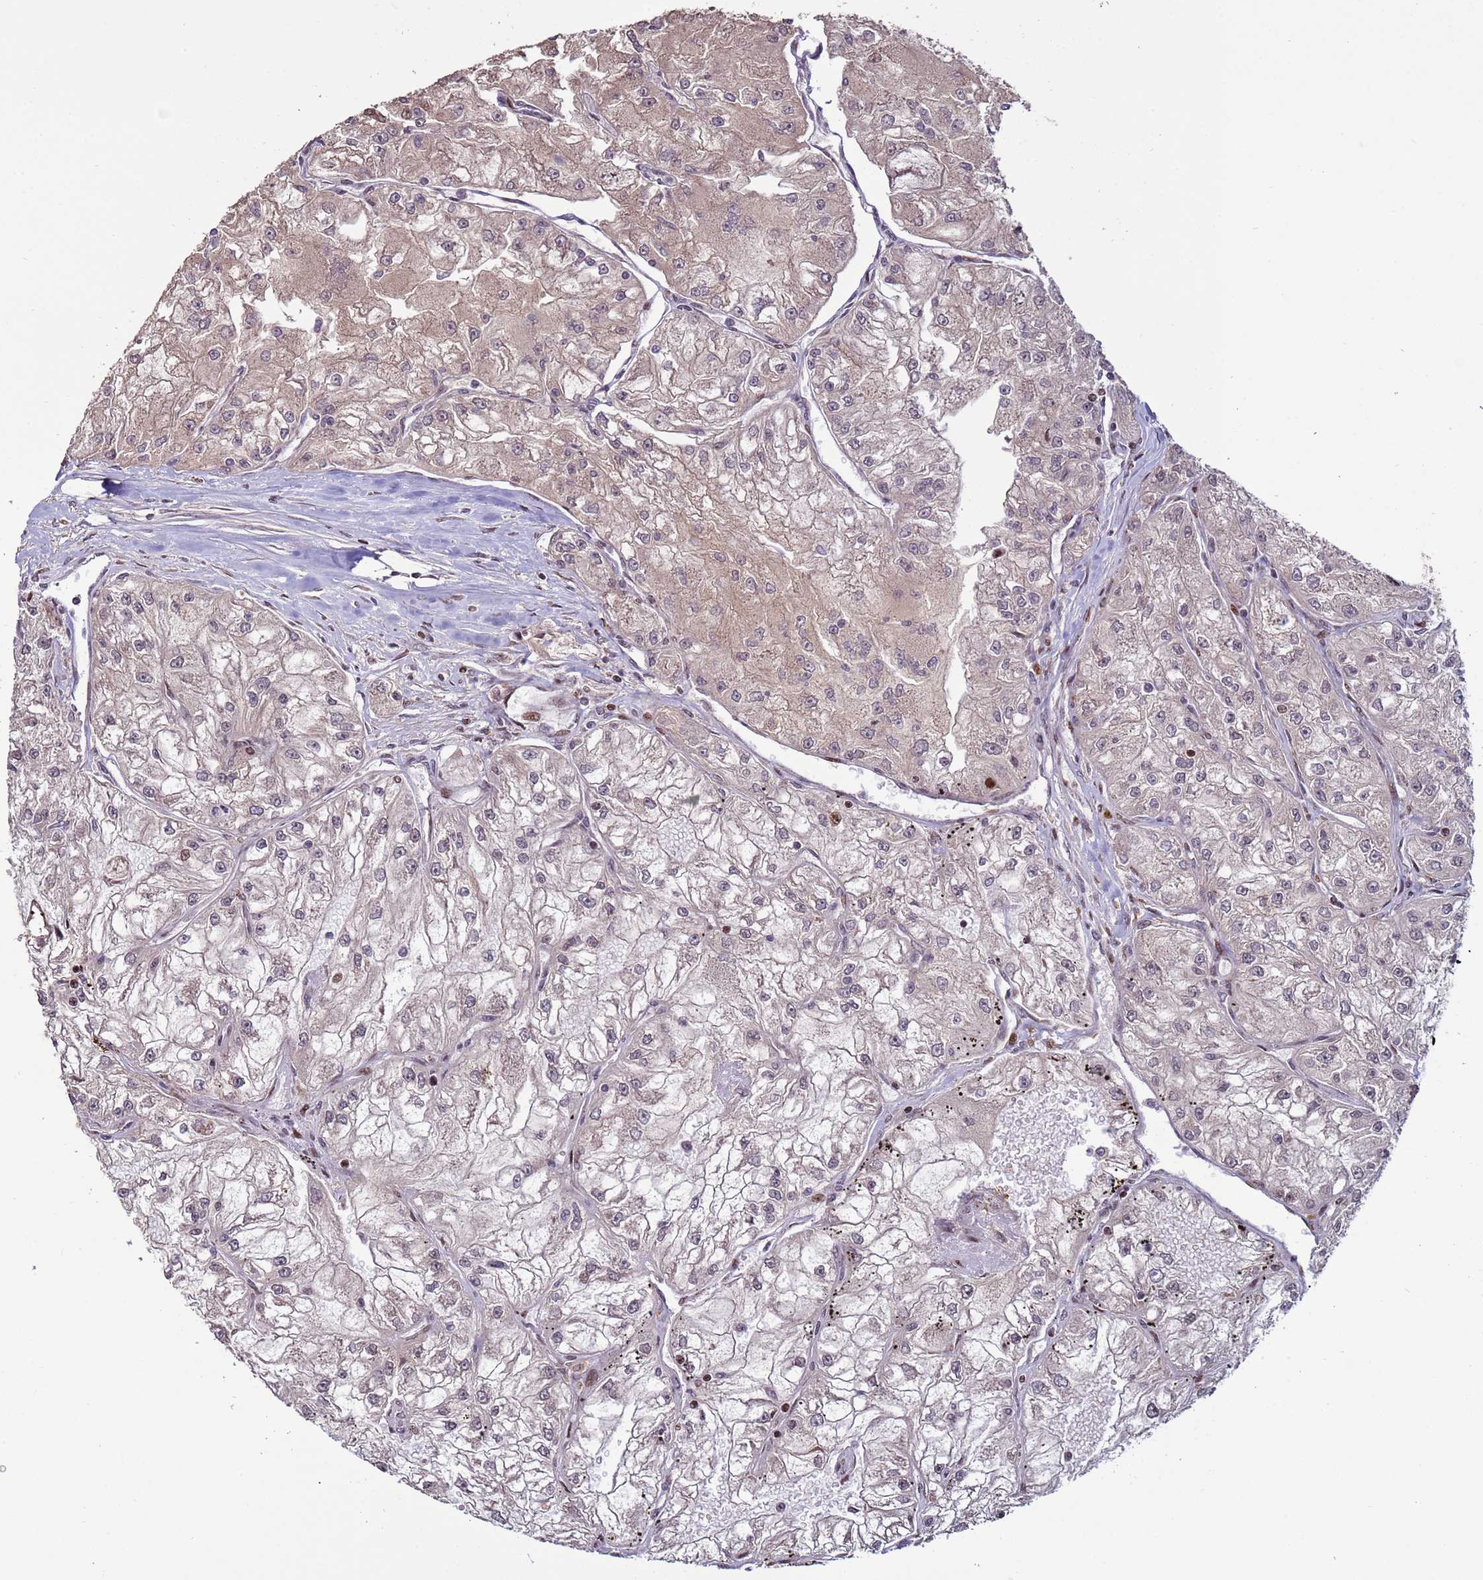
{"staining": {"intensity": "weak", "quantity": "<25%", "location": "cytoplasmic/membranous,nuclear"}, "tissue": "renal cancer", "cell_type": "Tumor cells", "image_type": "cancer", "snomed": [{"axis": "morphology", "description": "Adenocarcinoma, NOS"}, {"axis": "topography", "description": "Kidney"}], "caption": "A high-resolution histopathology image shows immunohistochemistry staining of renal cancer, which reveals no significant positivity in tumor cells.", "gene": "HGH1", "patient": {"sex": "female", "age": 72}}